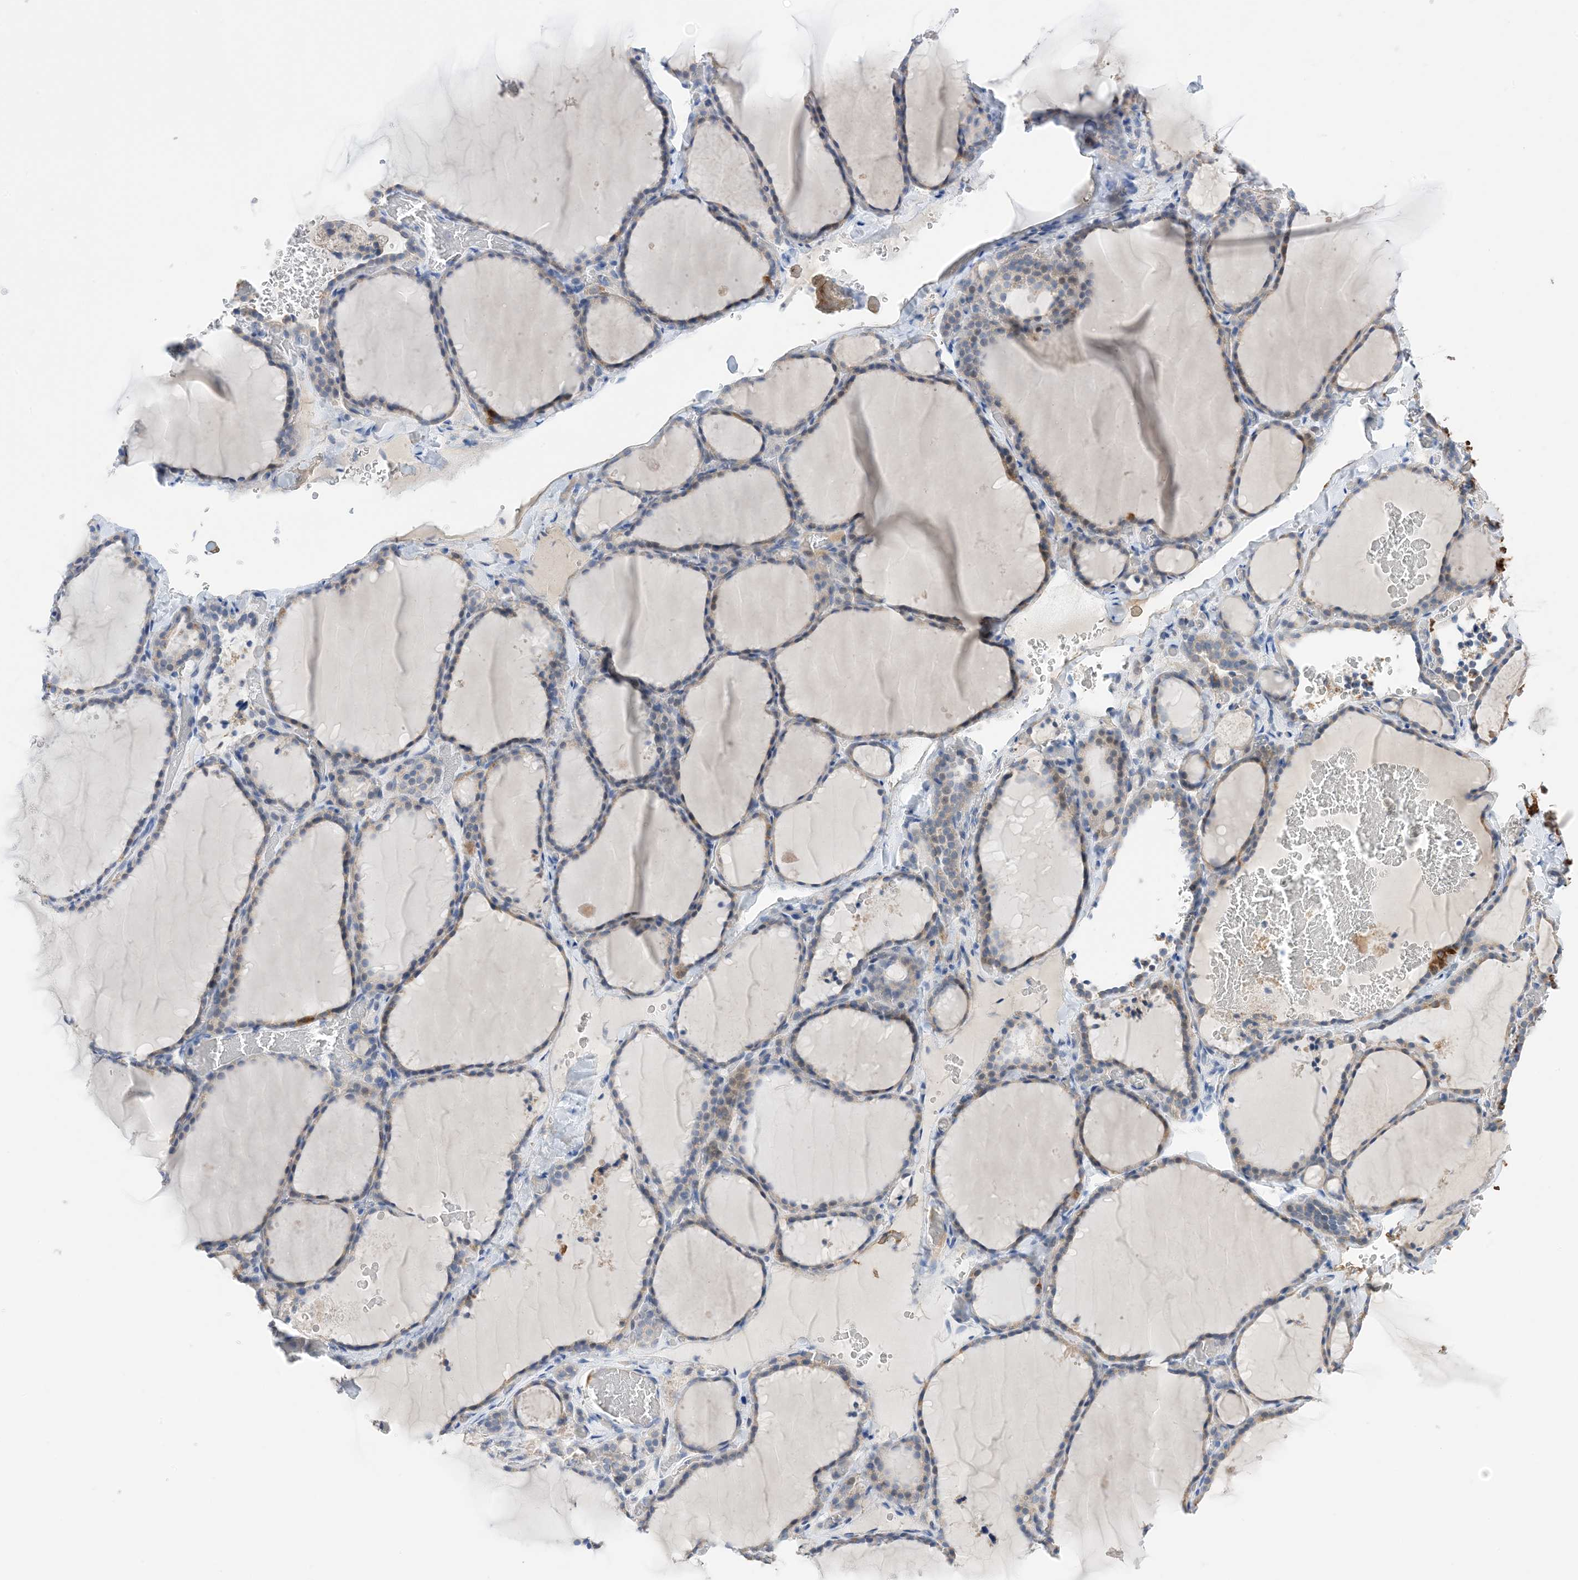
{"staining": {"intensity": "weak", "quantity": "25%-75%", "location": "cytoplasmic/membranous"}, "tissue": "thyroid gland", "cell_type": "Glandular cells", "image_type": "normal", "snomed": [{"axis": "morphology", "description": "Normal tissue, NOS"}, {"axis": "topography", "description": "Thyroid gland"}], "caption": "Immunohistochemical staining of normal human thyroid gland demonstrates low levels of weak cytoplasmic/membranous staining in approximately 25%-75% of glandular cells.", "gene": "PLK4", "patient": {"sex": "female", "age": 22}}